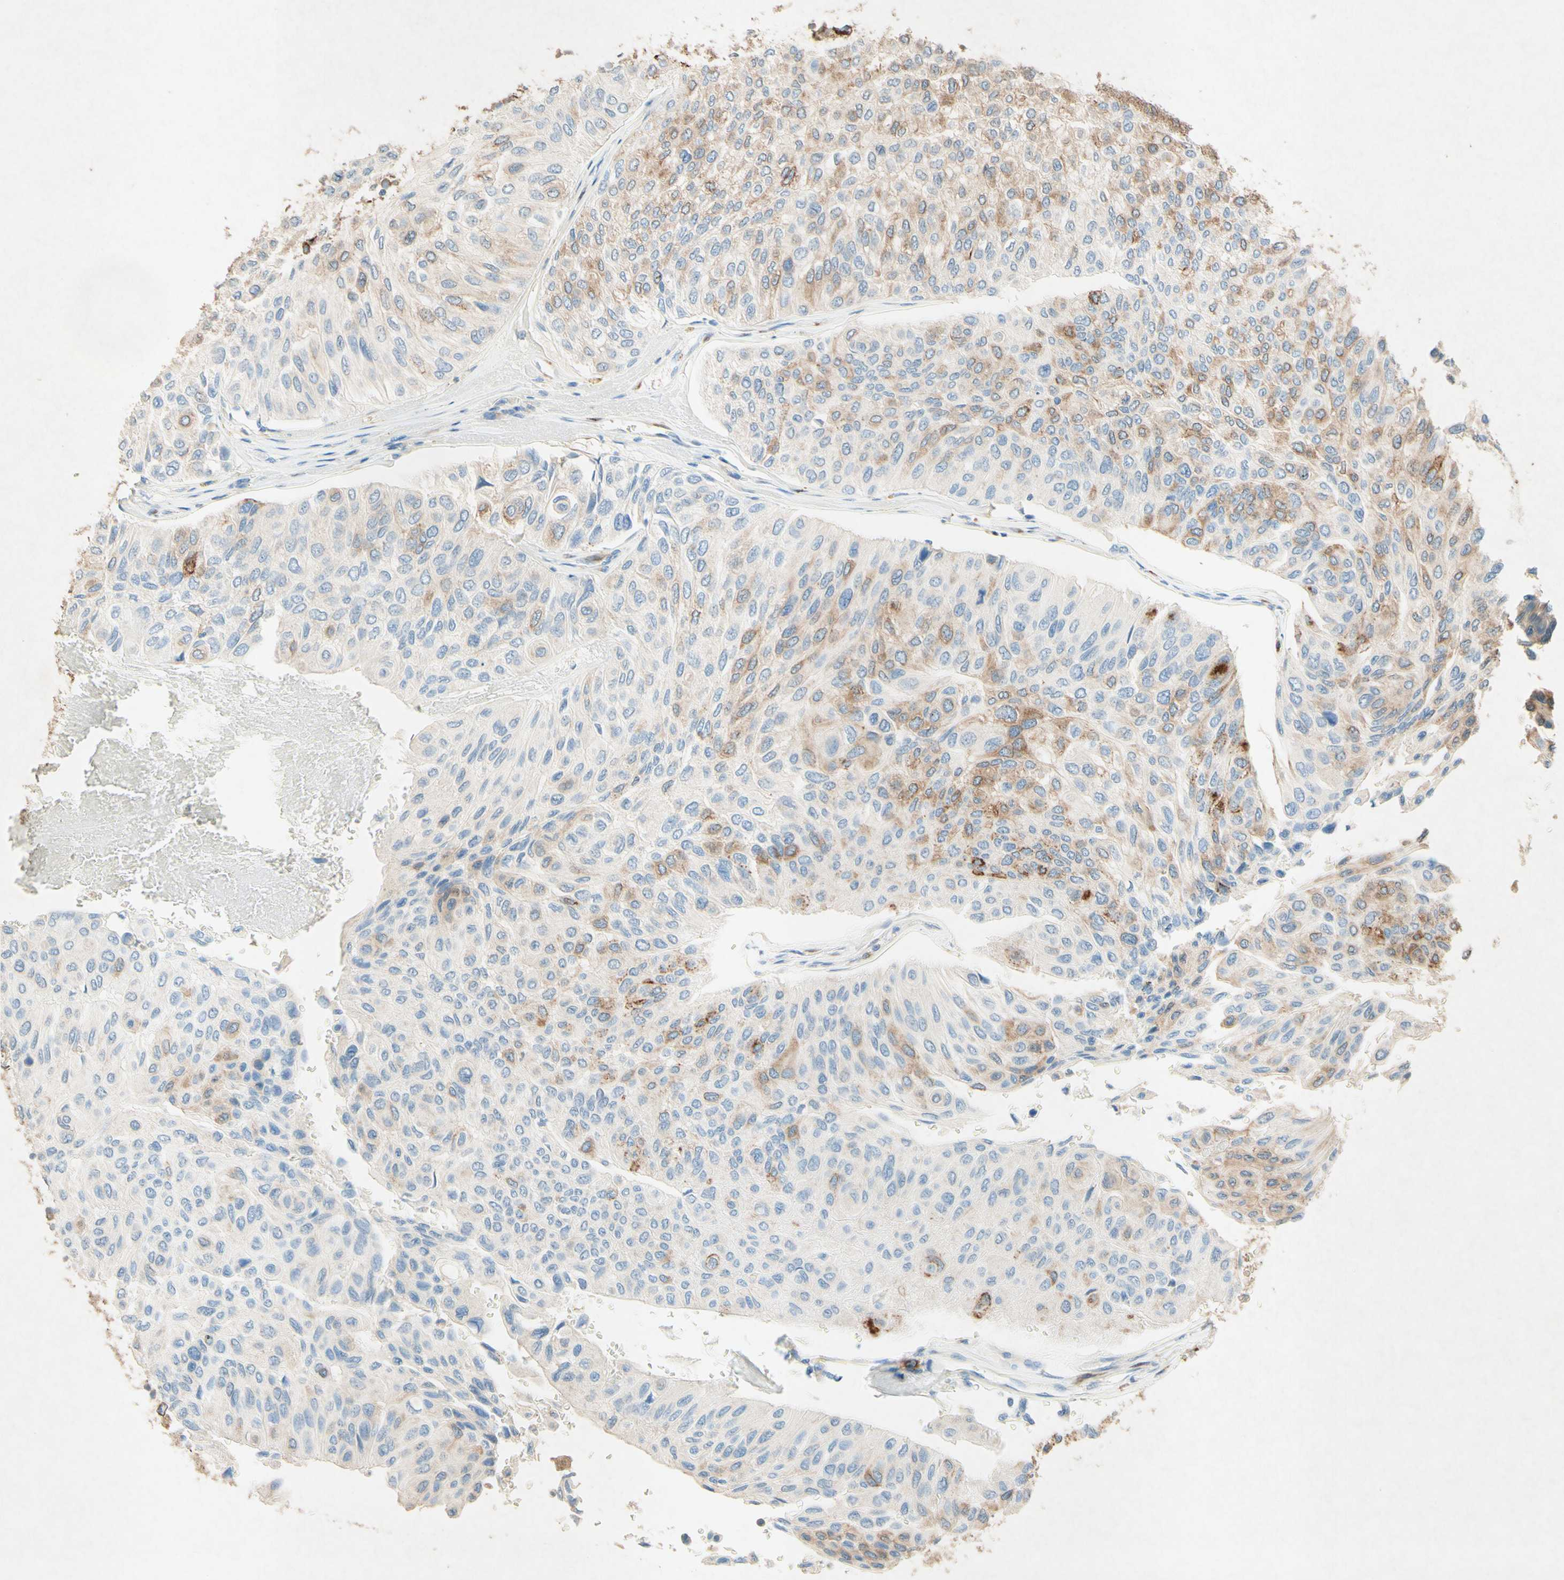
{"staining": {"intensity": "moderate", "quantity": "<25%", "location": "cytoplasmic/membranous"}, "tissue": "urothelial cancer", "cell_type": "Tumor cells", "image_type": "cancer", "snomed": [{"axis": "morphology", "description": "Urothelial carcinoma, High grade"}, {"axis": "topography", "description": "Urinary bladder"}], "caption": "Urothelial carcinoma (high-grade) stained with immunohistochemistry (IHC) displays moderate cytoplasmic/membranous staining in approximately <25% of tumor cells. (DAB IHC, brown staining for protein, blue staining for nuclei).", "gene": "PABPC1", "patient": {"sex": "male", "age": 66}}